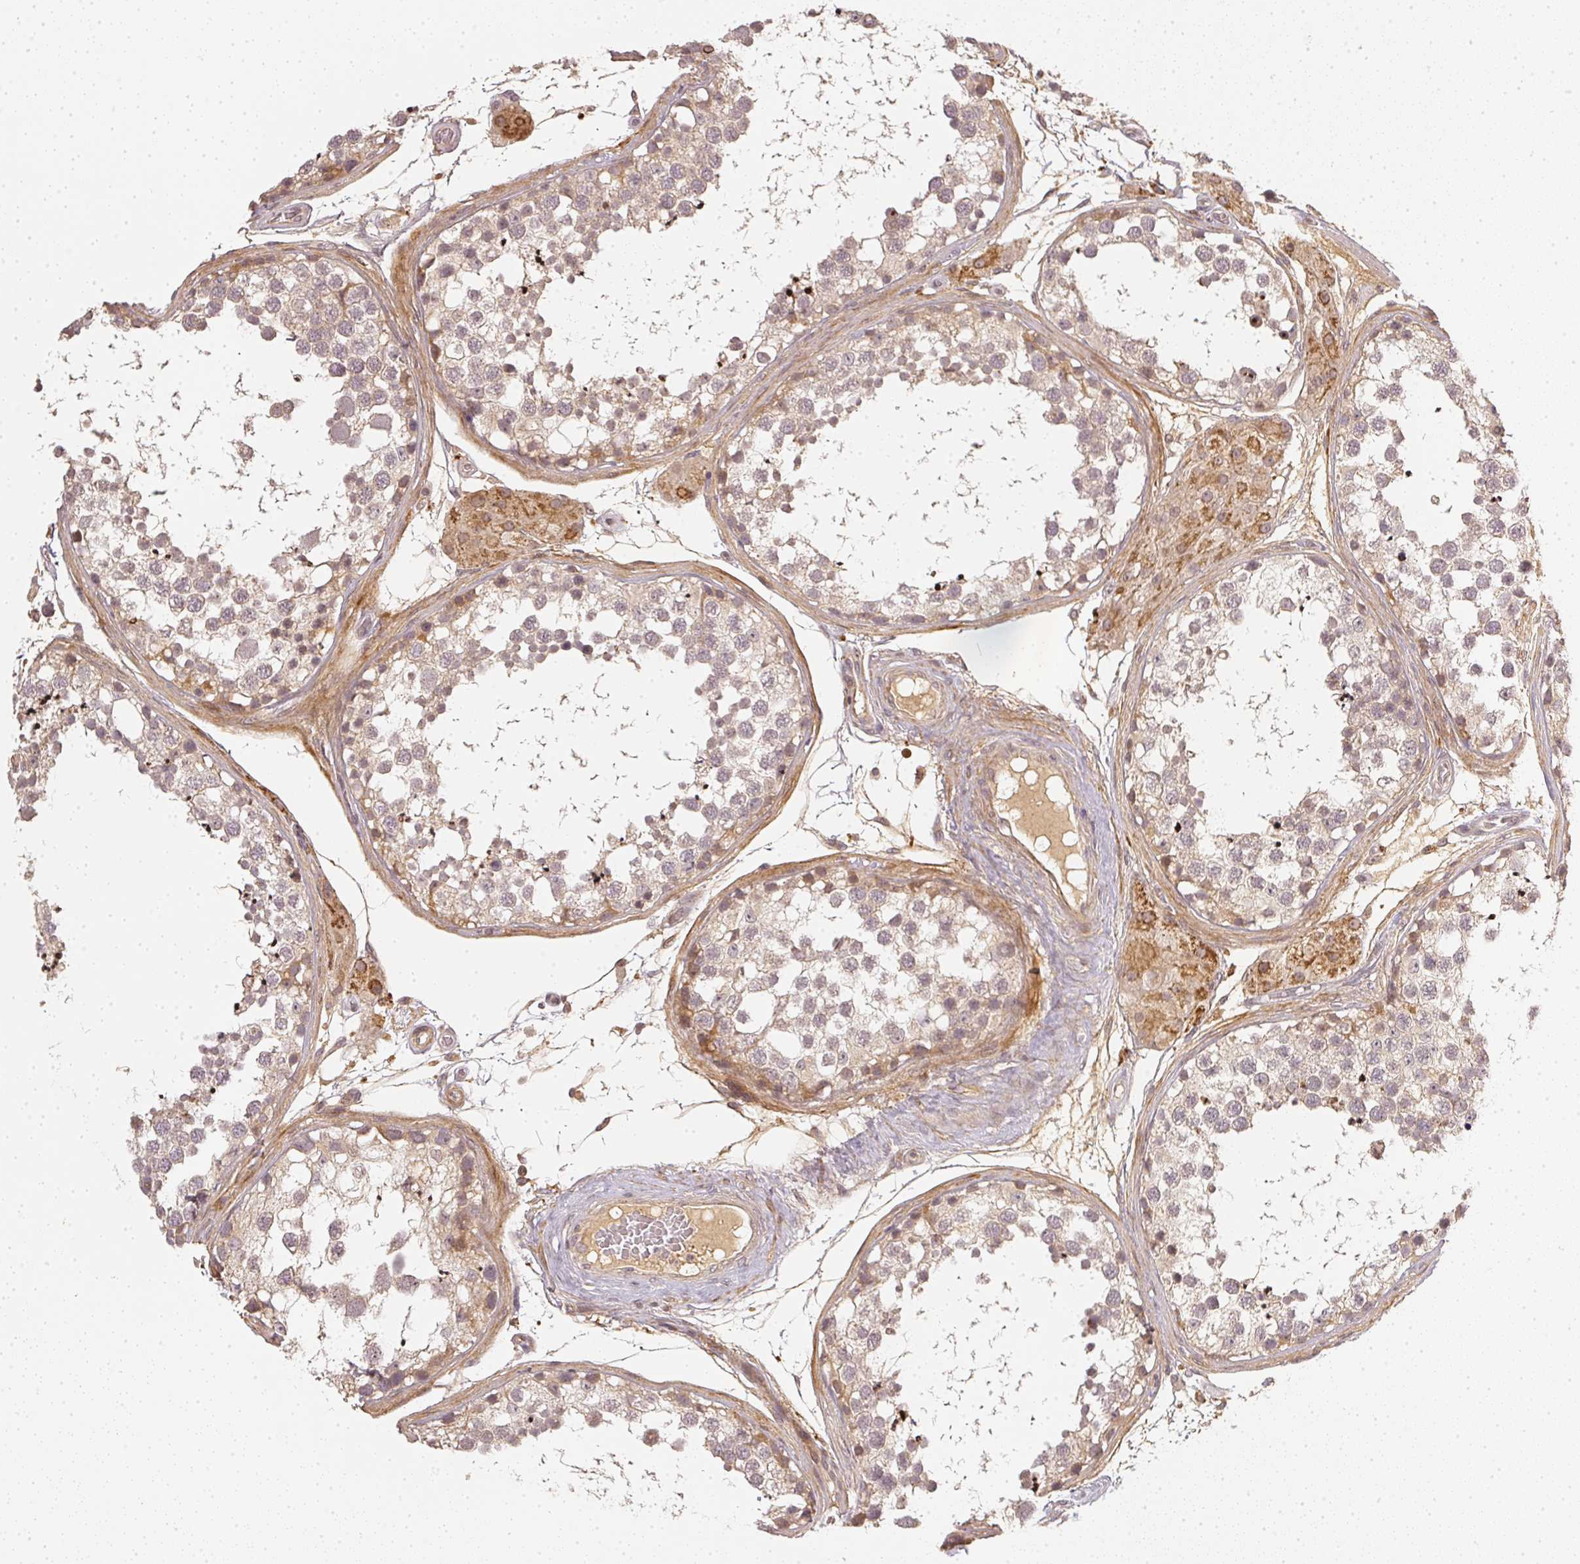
{"staining": {"intensity": "negative", "quantity": "none", "location": "none"}, "tissue": "testis", "cell_type": "Cells in seminiferous ducts", "image_type": "normal", "snomed": [{"axis": "morphology", "description": "Normal tissue, NOS"}, {"axis": "morphology", "description": "Seminoma, NOS"}, {"axis": "topography", "description": "Testis"}], "caption": "An IHC photomicrograph of unremarkable testis is shown. There is no staining in cells in seminiferous ducts of testis. Brightfield microscopy of IHC stained with DAB (brown) and hematoxylin (blue), captured at high magnification.", "gene": "SERPINE1", "patient": {"sex": "male", "age": 65}}